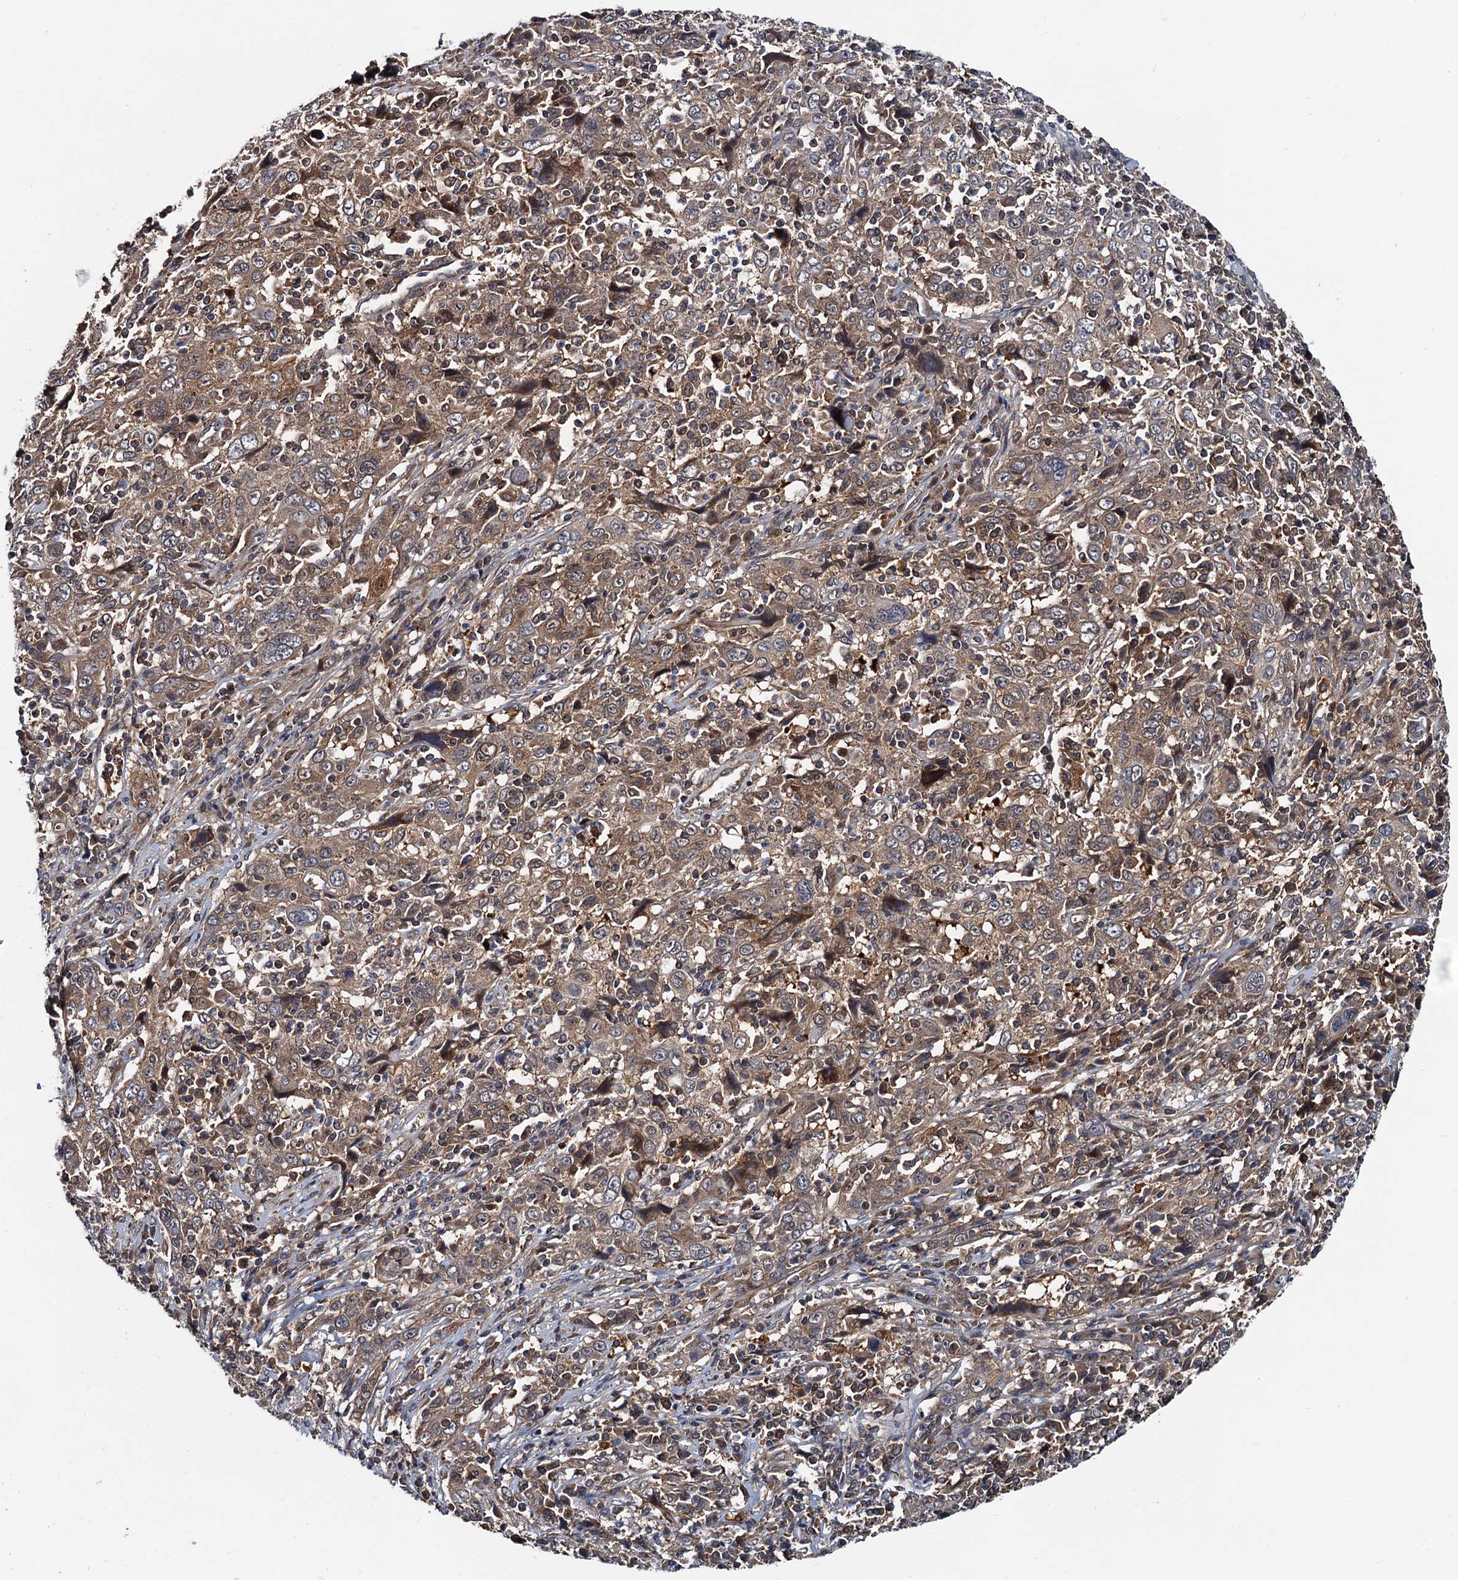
{"staining": {"intensity": "moderate", "quantity": ">75%", "location": "cytoplasmic/membranous"}, "tissue": "cervical cancer", "cell_type": "Tumor cells", "image_type": "cancer", "snomed": [{"axis": "morphology", "description": "Squamous cell carcinoma, NOS"}, {"axis": "topography", "description": "Cervix"}], "caption": "This photomicrograph reveals cervical squamous cell carcinoma stained with IHC to label a protein in brown. The cytoplasmic/membranous of tumor cells show moderate positivity for the protein. Nuclei are counter-stained blue.", "gene": "AAGAB", "patient": {"sex": "female", "age": 46}}